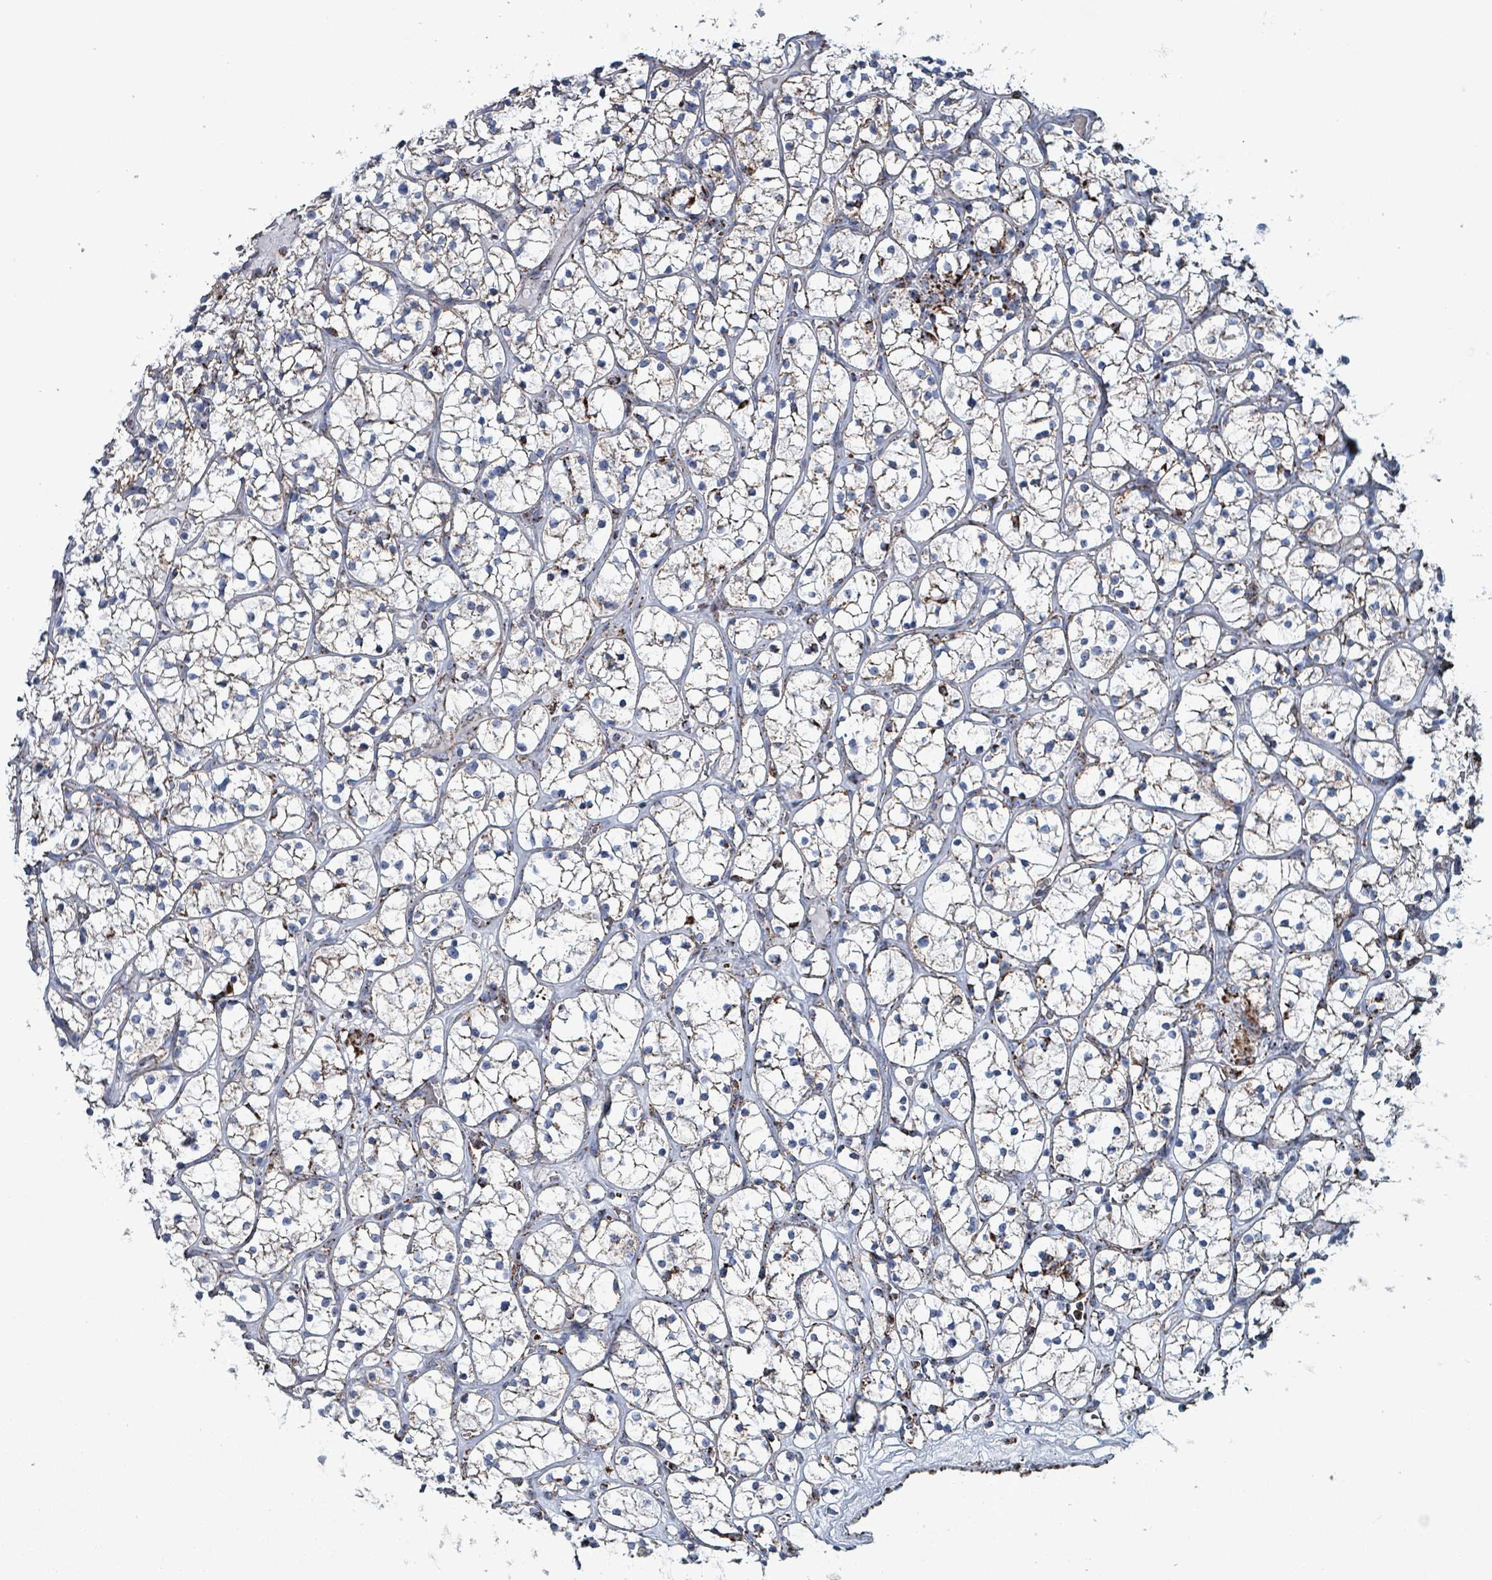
{"staining": {"intensity": "weak", "quantity": ">75%", "location": "cytoplasmic/membranous"}, "tissue": "renal cancer", "cell_type": "Tumor cells", "image_type": "cancer", "snomed": [{"axis": "morphology", "description": "Adenocarcinoma, NOS"}, {"axis": "topography", "description": "Kidney"}], "caption": "The image exhibits immunohistochemical staining of renal adenocarcinoma. There is weak cytoplasmic/membranous expression is present in about >75% of tumor cells. (DAB (3,3'-diaminobenzidine) IHC with brightfield microscopy, high magnification).", "gene": "IDH3B", "patient": {"sex": "female", "age": 64}}